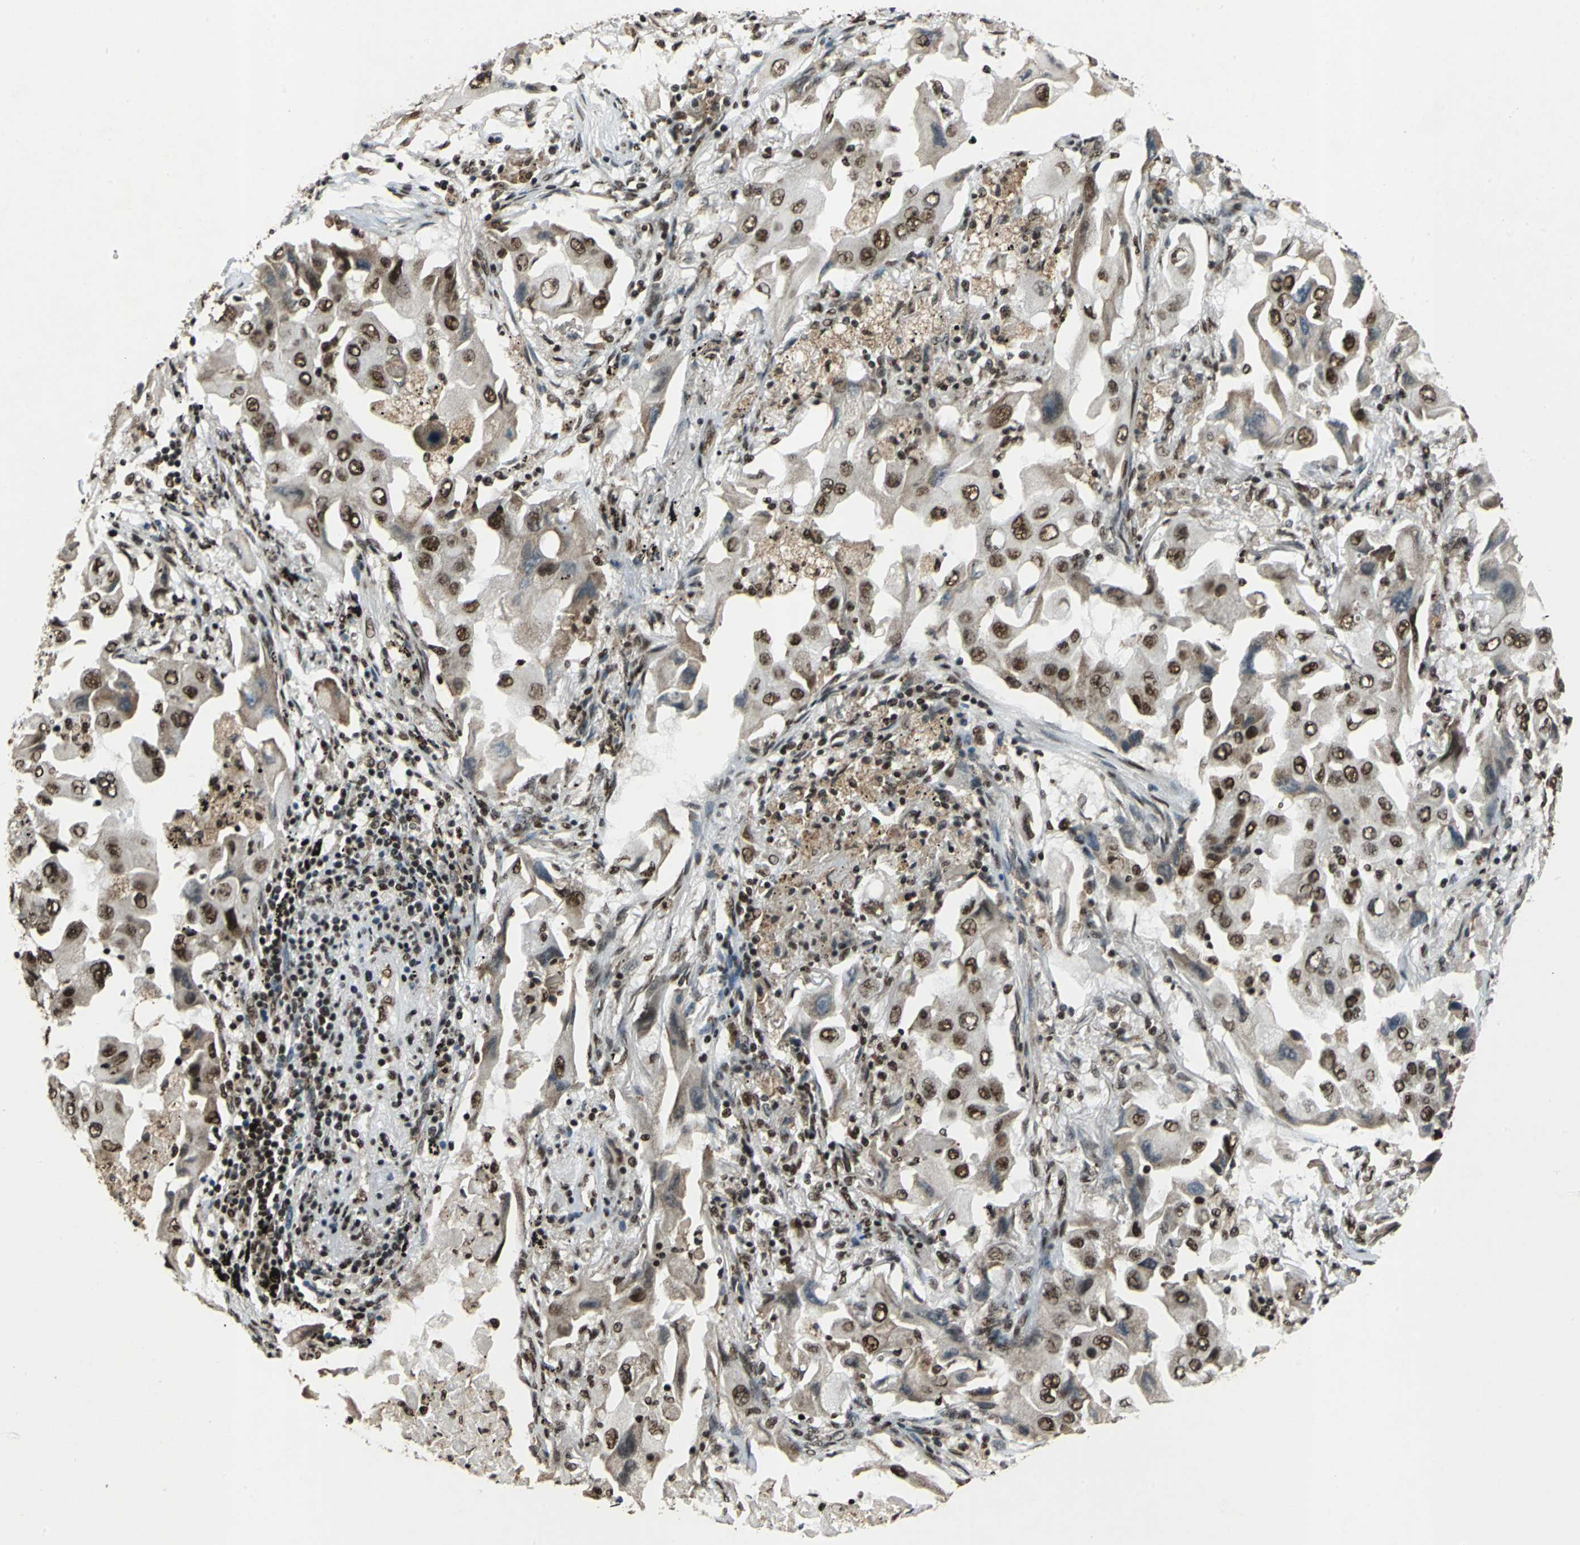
{"staining": {"intensity": "strong", "quantity": ">75%", "location": "nuclear"}, "tissue": "lung cancer", "cell_type": "Tumor cells", "image_type": "cancer", "snomed": [{"axis": "morphology", "description": "Adenocarcinoma, NOS"}, {"axis": "topography", "description": "Lung"}], "caption": "Immunohistochemical staining of human adenocarcinoma (lung) displays high levels of strong nuclear expression in approximately >75% of tumor cells.", "gene": "MTA2", "patient": {"sex": "female", "age": 65}}